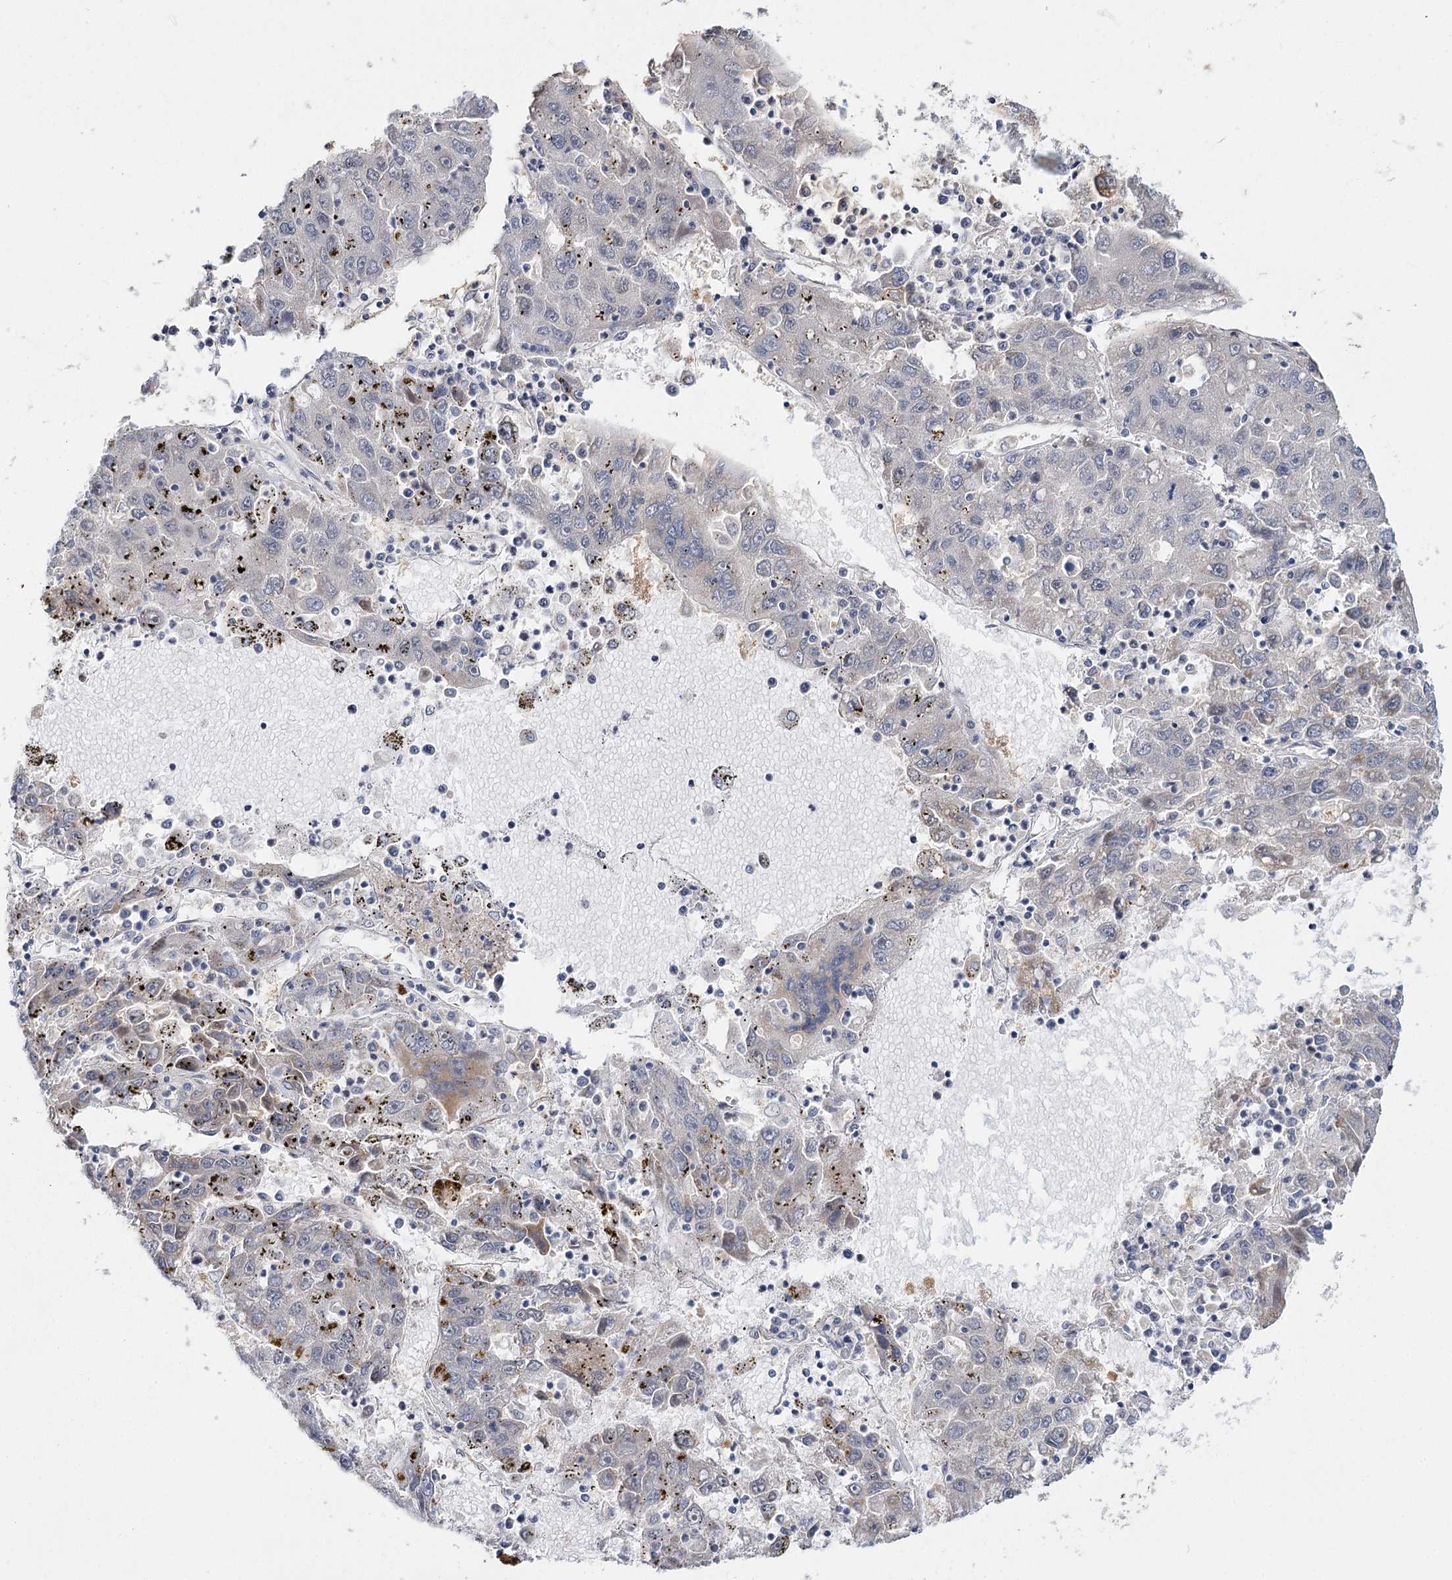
{"staining": {"intensity": "moderate", "quantity": "<25%", "location": "cytoplasmic/membranous"}, "tissue": "liver cancer", "cell_type": "Tumor cells", "image_type": "cancer", "snomed": [{"axis": "morphology", "description": "Carcinoma, Hepatocellular, NOS"}, {"axis": "topography", "description": "Liver"}], "caption": "Immunohistochemistry (IHC) of human liver cancer (hepatocellular carcinoma) displays low levels of moderate cytoplasmic/membranous staining in approximately <25% of tumor cells. Immunohistochemistry stains the protein in brown and the nuclei are stained blue.", "gene": "TBC1D9B", "patient": {"sex": "male", "age": 49}}